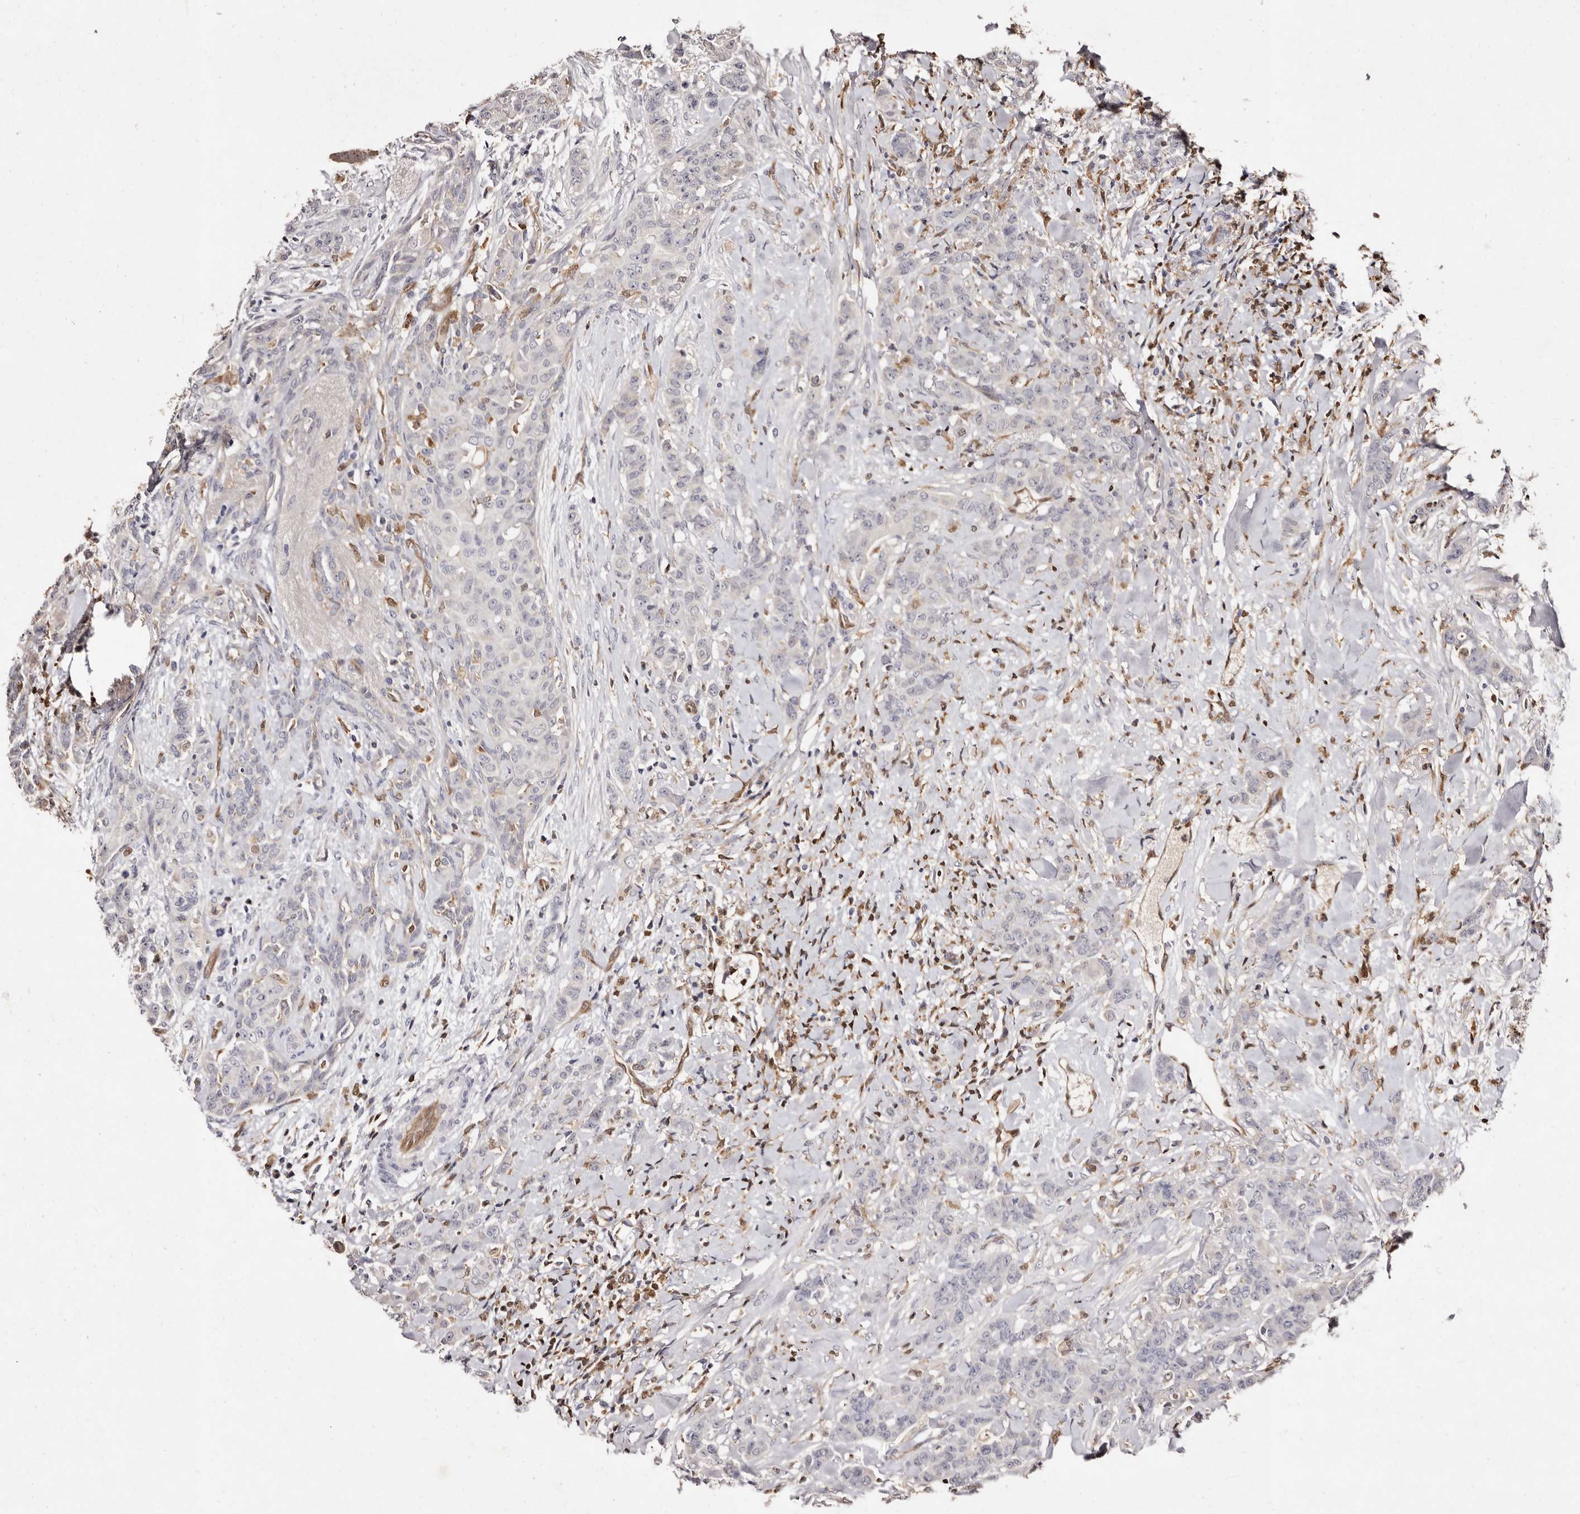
{"staining": {"intensity": "negative", "quantity": "none", "location": "none"}, "tissue": "breast cancer", "cell_type": "Tumor cells", "image_type": "cancer", "snomed": [{"axis": "morphology", "description": "Duct carcinoma"}, {"axis": "topography", "description": "Breast"}], "caption": "Immunohistochemical staining of human breast cancer (invasive ductal carcinoma) reveals no significant positivity in tumor cells. (Stains: DAB immunohistochemistry with hematoxylin counter stain, Microscopy: brightfield microscopy at high magnification).", "gene": "GIMAP4", "patient": {"sex": "female", "age": 40}}